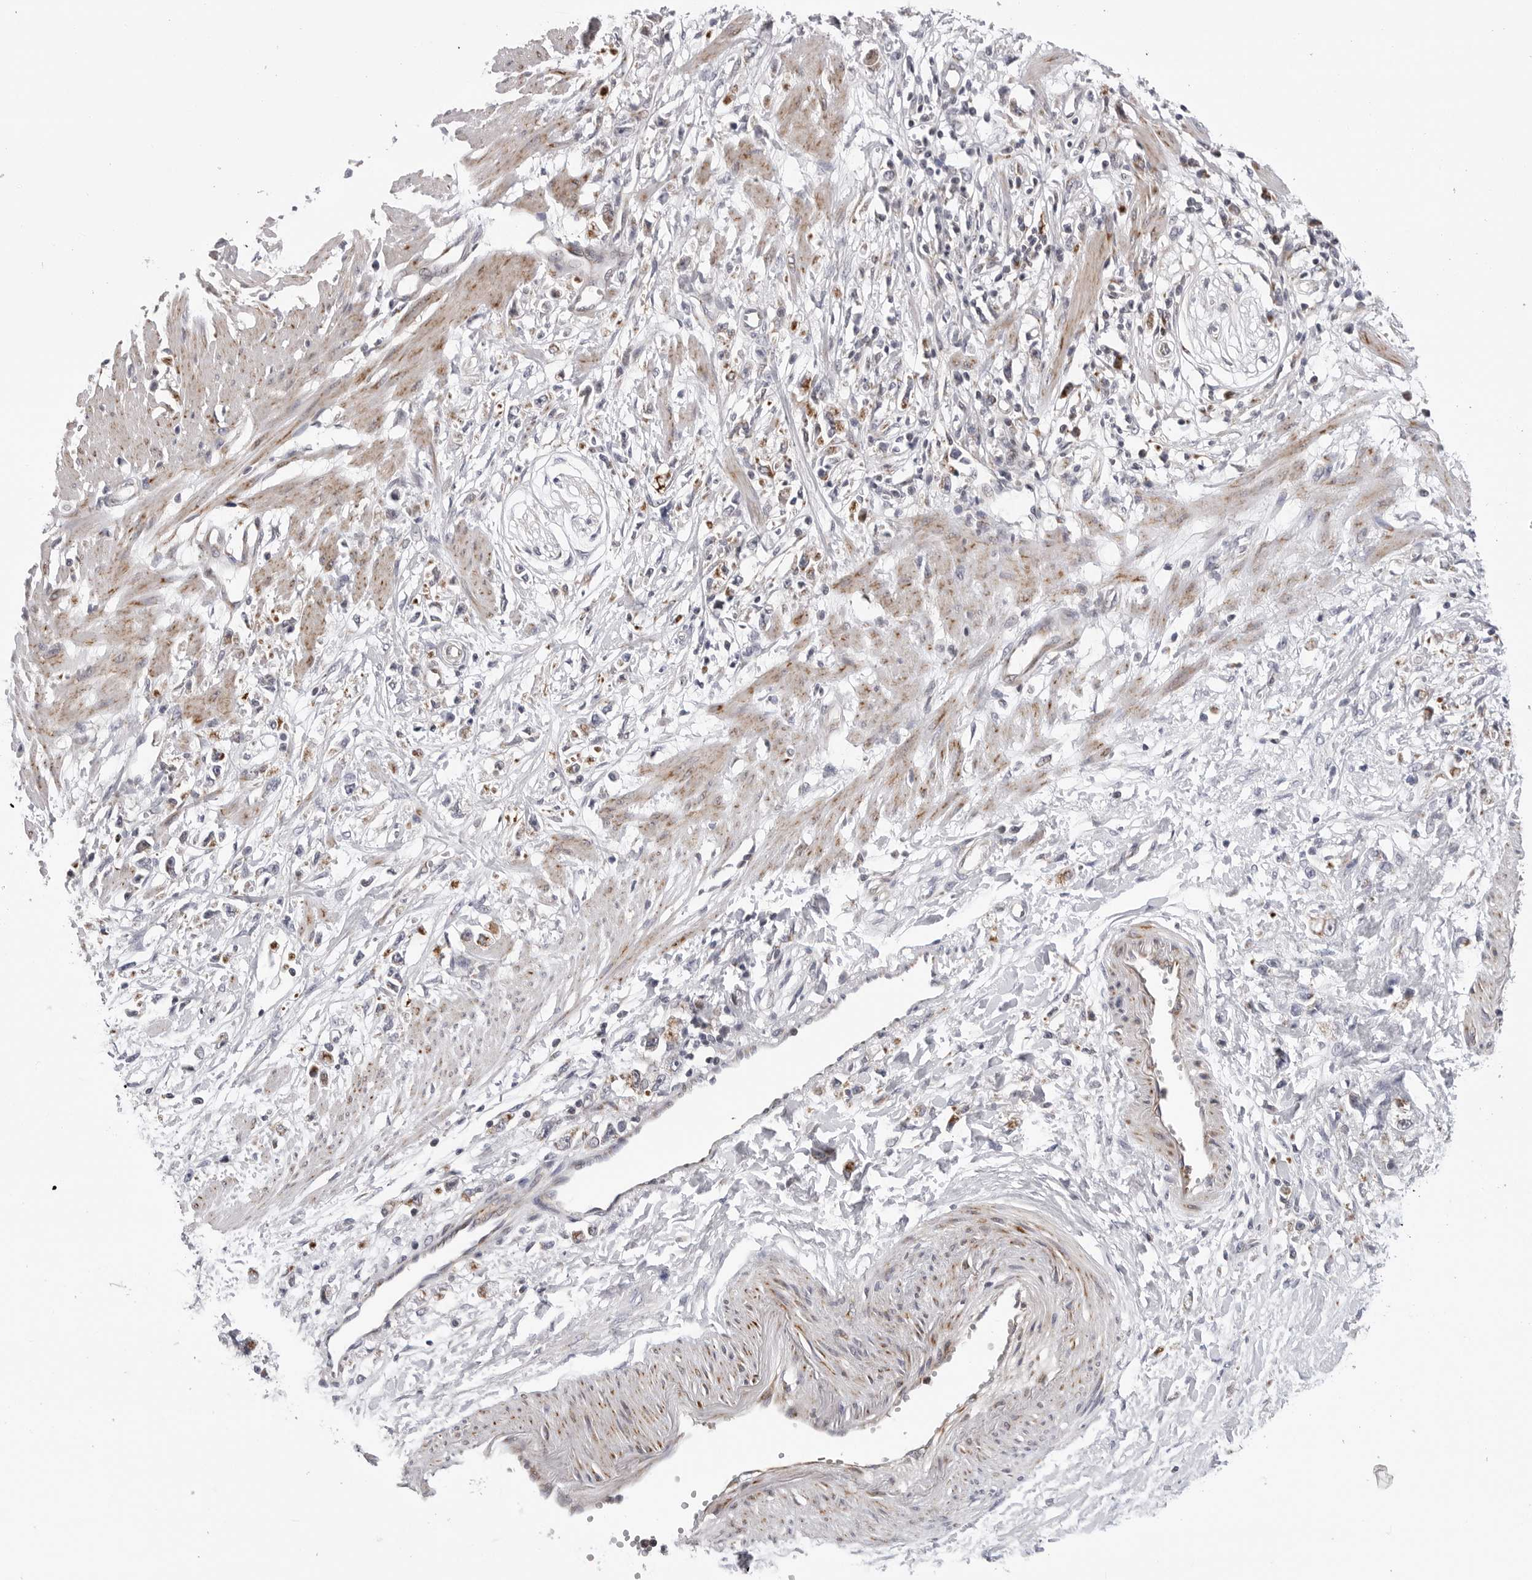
{"staining": {"intensity": "moderate", "quantity": "25%-75%", "location": "cytoplasmic/membranous"}, "tissue": "stomach cancer", "cell_type": "Tumor cells", "image_type": "cancer", "snomed": [{"axis": "morphology", "description": "Adenocarcinoma, NOS"}, {"axis": "topography", "description": "Stomach"}], "caption": "Immunohistochemical staining of stomach adenocarcinoma displays medium levels of moderate cytoplasmic/membranous protein expression in about 25%-75% of tumor cells. (IHC, brightfield microscopy, high magnification).", "gene": "CDK20", "patient": {"sex": "female", "age": 59}}